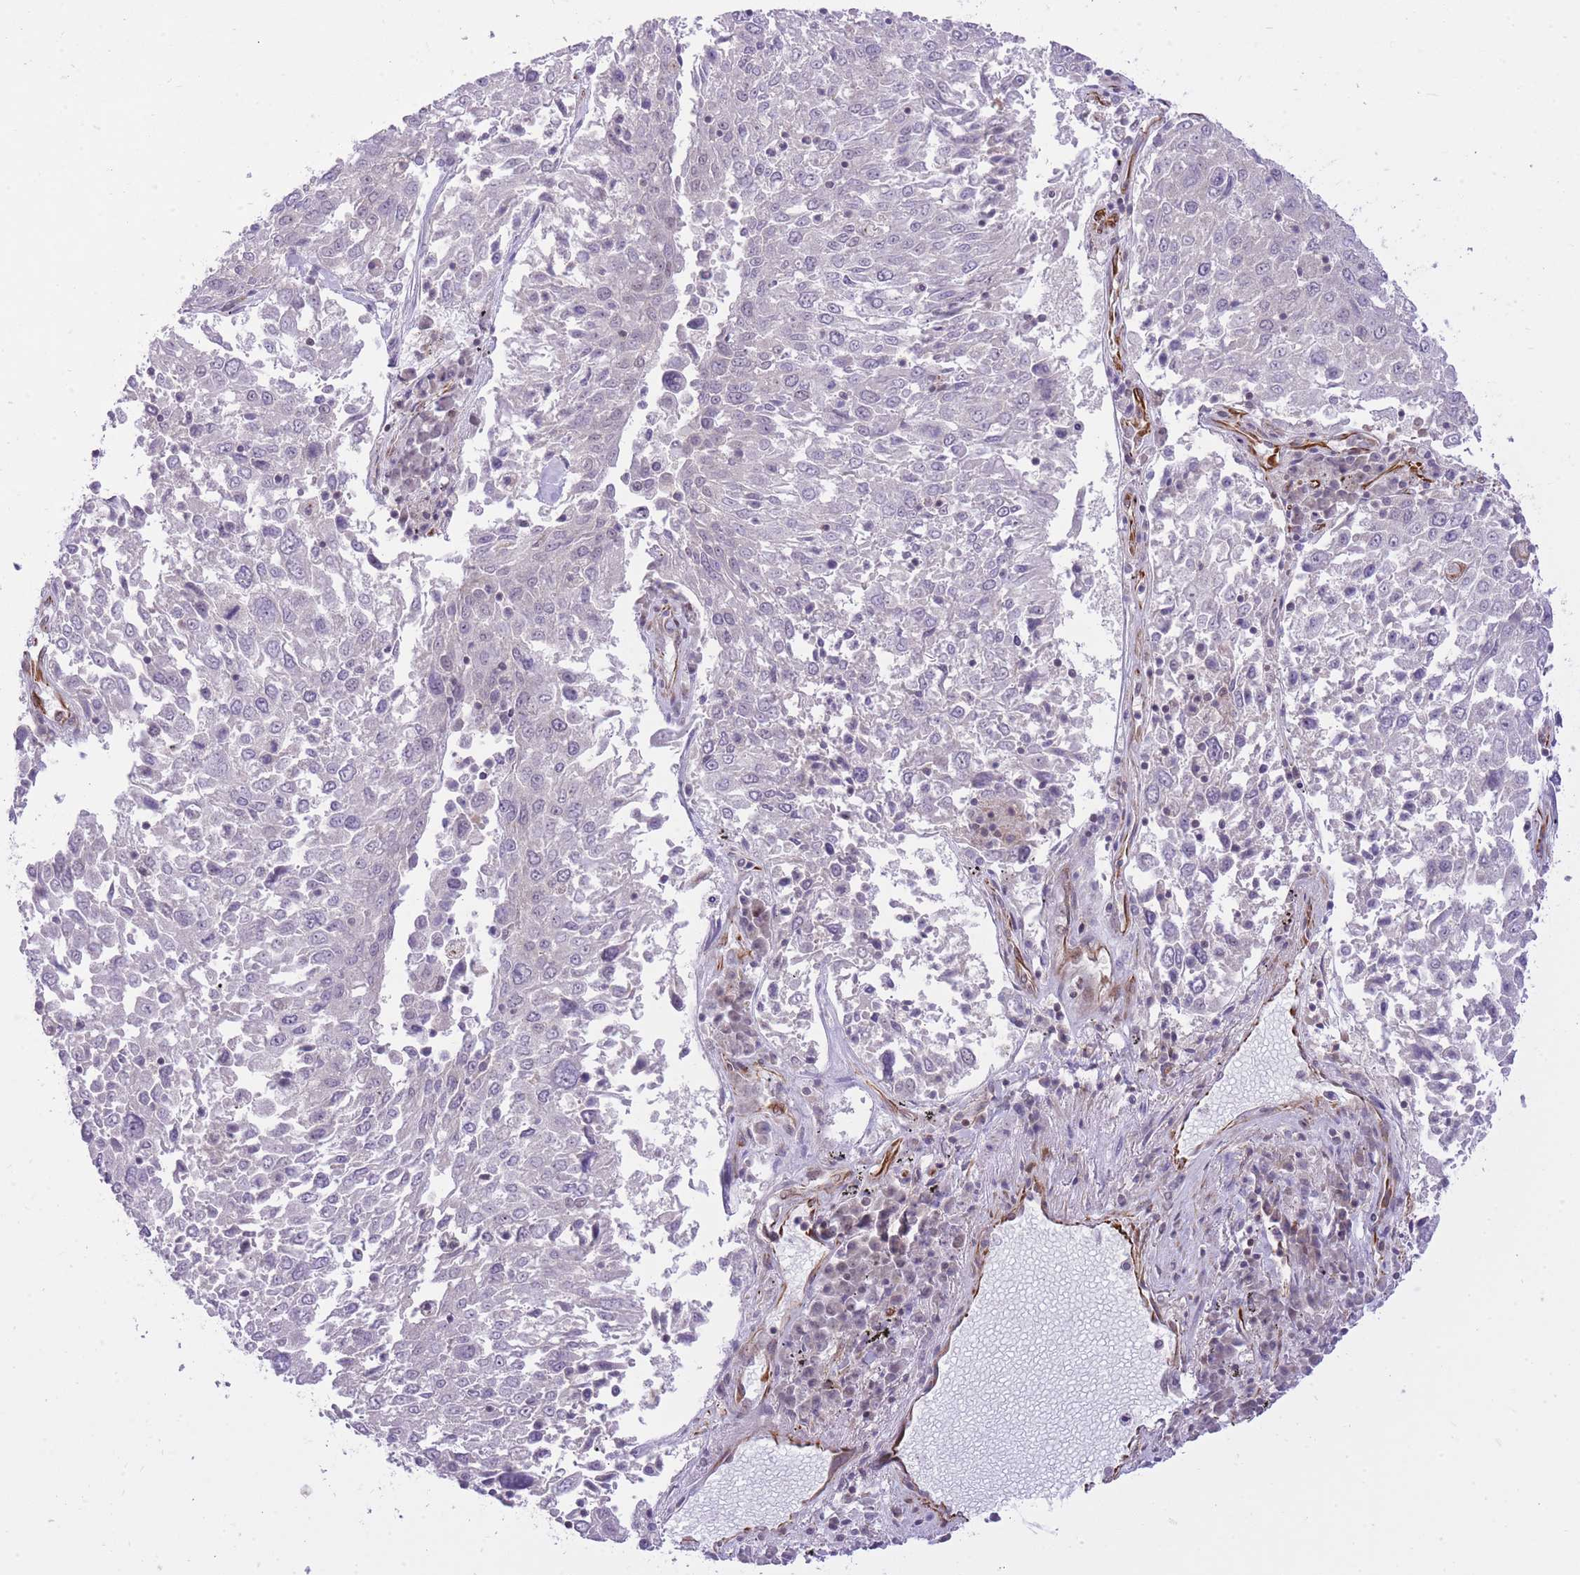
{"staining": {"intensity": "negative", "quantity": "none", "location": "none"}, "tissue": "lung cancer", "cell_type": "Tumor cells", "image_type": "cancer", "snomed": [{"axis": "morphology", "description": "Squamous cell carcinoma, NOS"}, {"axis": "topography", "description": "Lung"}], "caption": "Human lung cancer (squamous cell carcinoma) stained for a protein using IHC exhibits no positivity in tumor cells.", "gene": "ELL", "patient": {"sex": "male", "age": 65}}